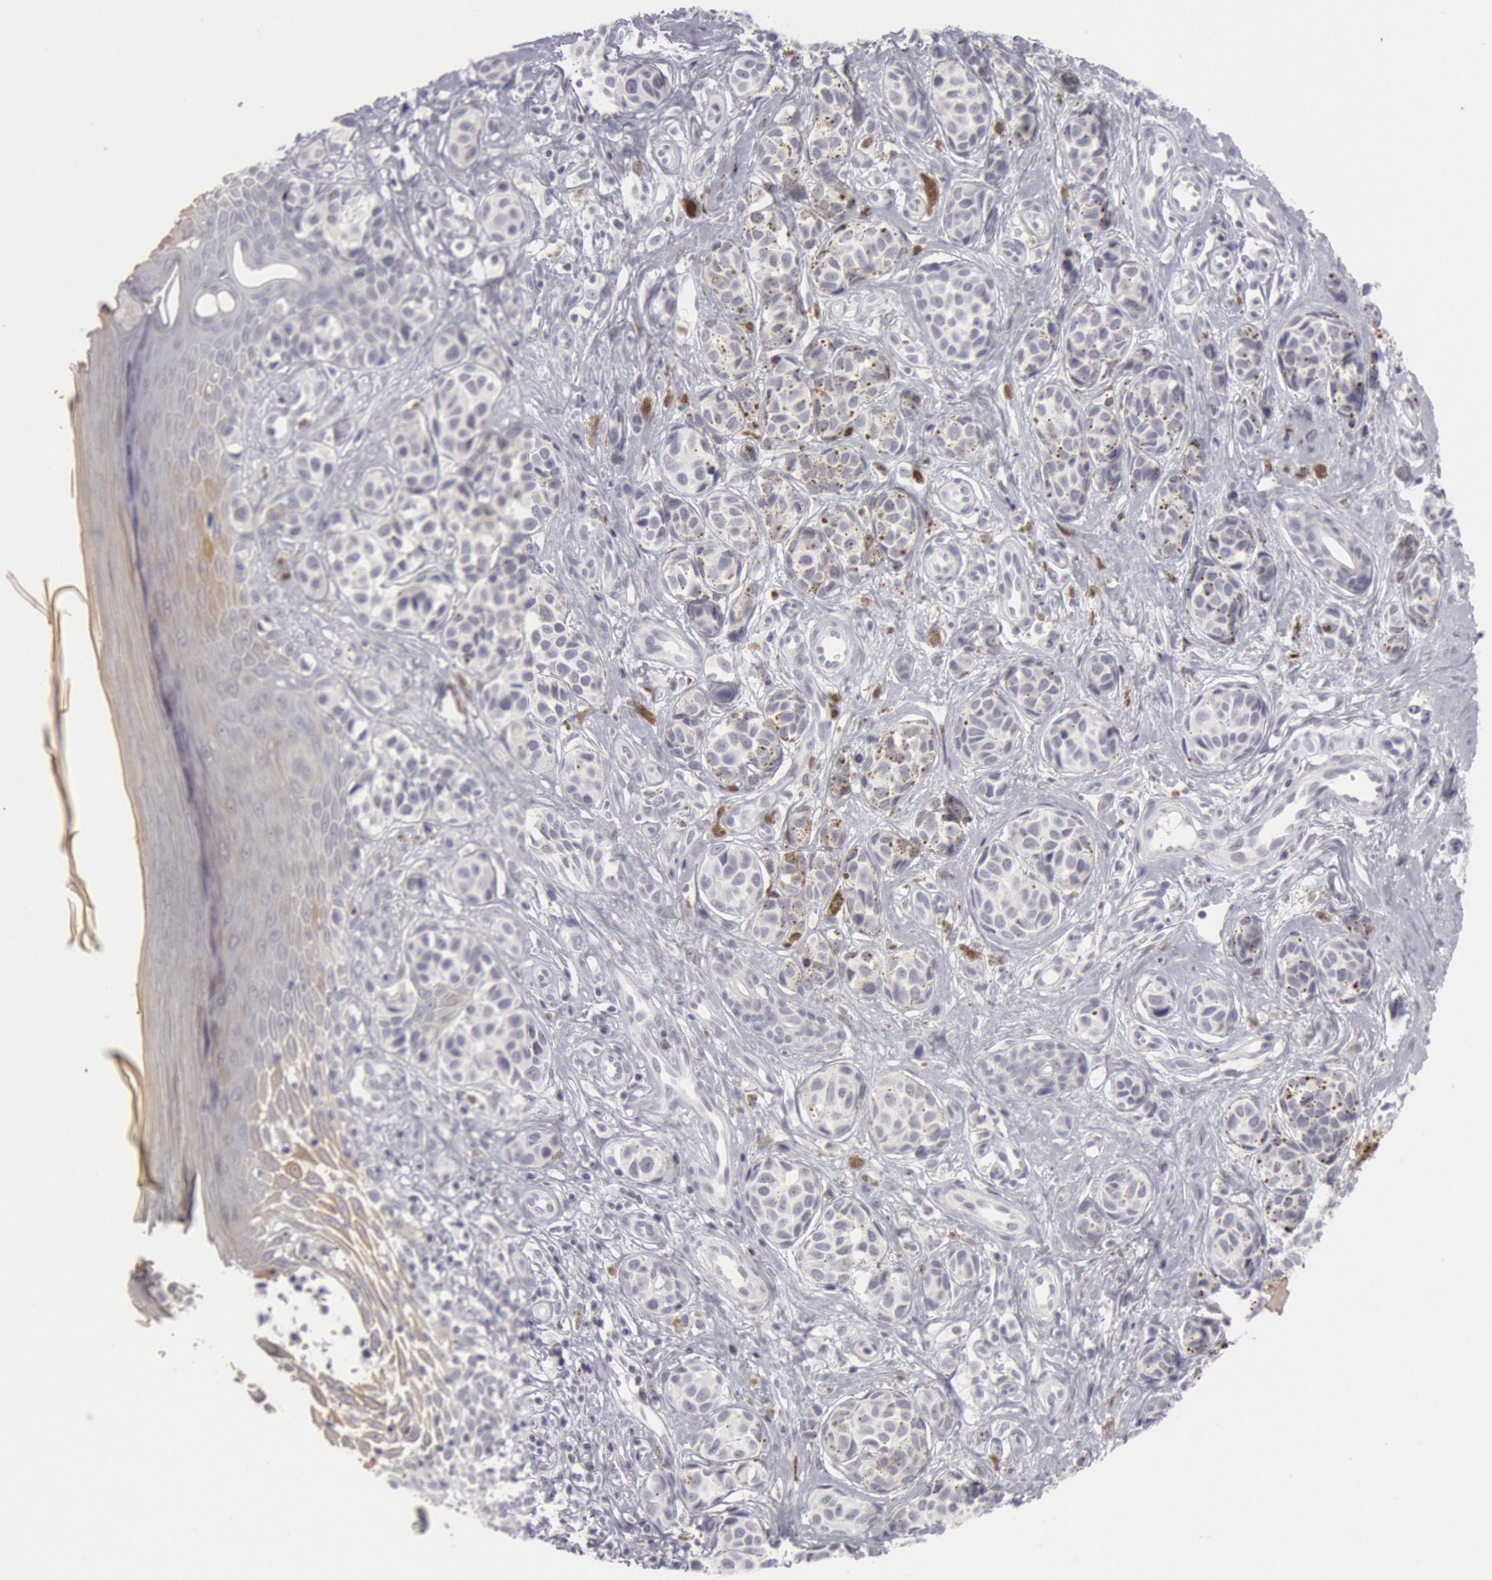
{"staining": {"intensity": "negative", "quantity": "none", "location": "none"}, "tissue": "melanoma", "cell_type": "Tumor cells", "image_type": "cancer", "snomed": [{"axis": "morphology", "description": "Malignant melanoma, NOS"}, {"axis": "topography", "description": "Skin"}], "caption": "The photomicrograph shows no significant staining in tumor cells of malignant melanoma.", "gene": "KRT16", "patient": {"sex": "female", "age": 55}}